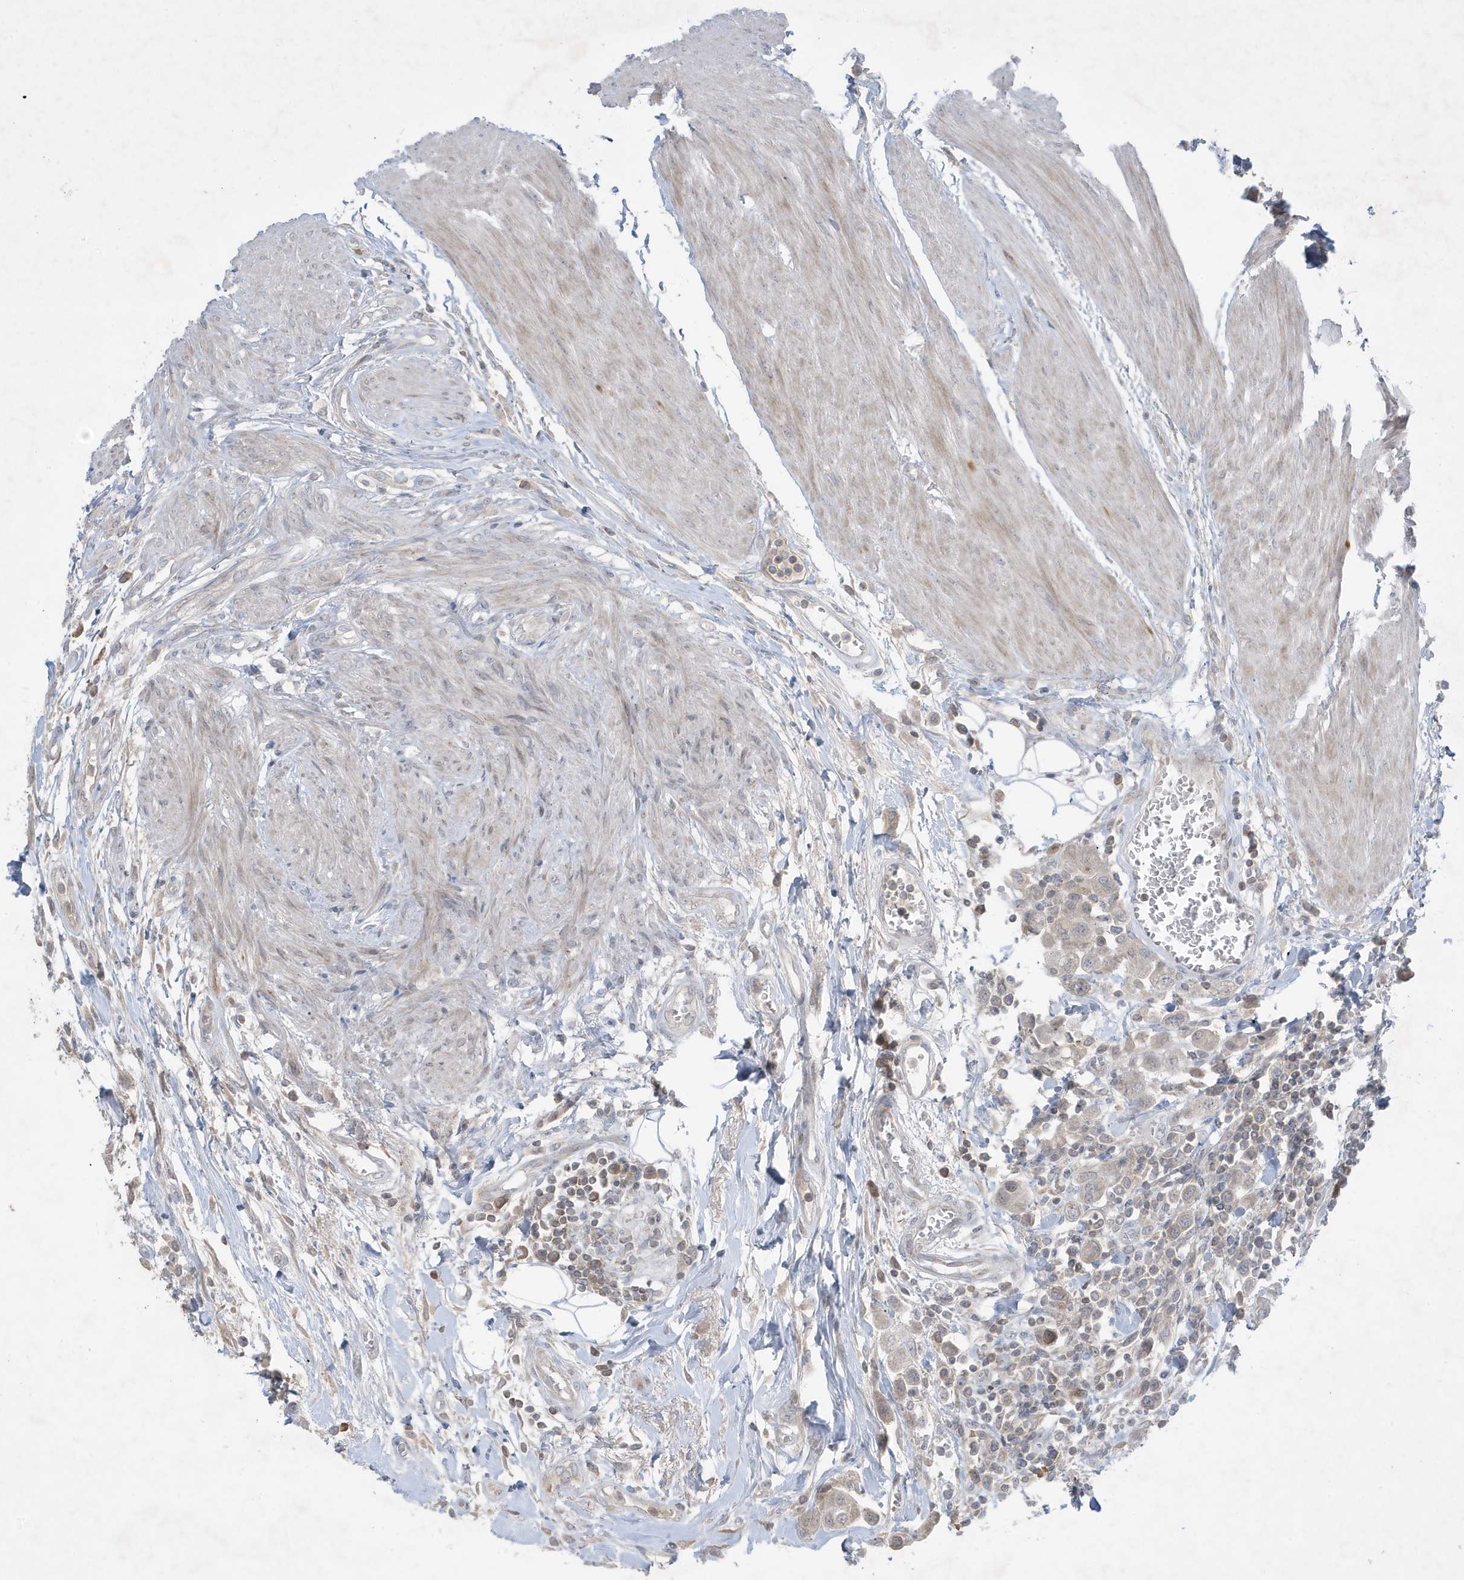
{"staining": {"intensity": "weak", "quantity": "25%-75%", "location": "cytoplasmic/membranous"}, "tissue": "urothelial cancer", "cell_type": "Tumor cells", "image_type": "cancer", "snomed": [{"axis": "morphology", "description": "Urothelial carcinoma, High grade"}, {"axis": "topography", "description": "Urinary bladder"}], "caption": "High-grade urothelial carcinoma stained for a protein demonstrates weak cytoplasmic/membranous positivity in tumor cells.", "gene": "FNDC1", "patient": {"sex": "male", "age": 50}}